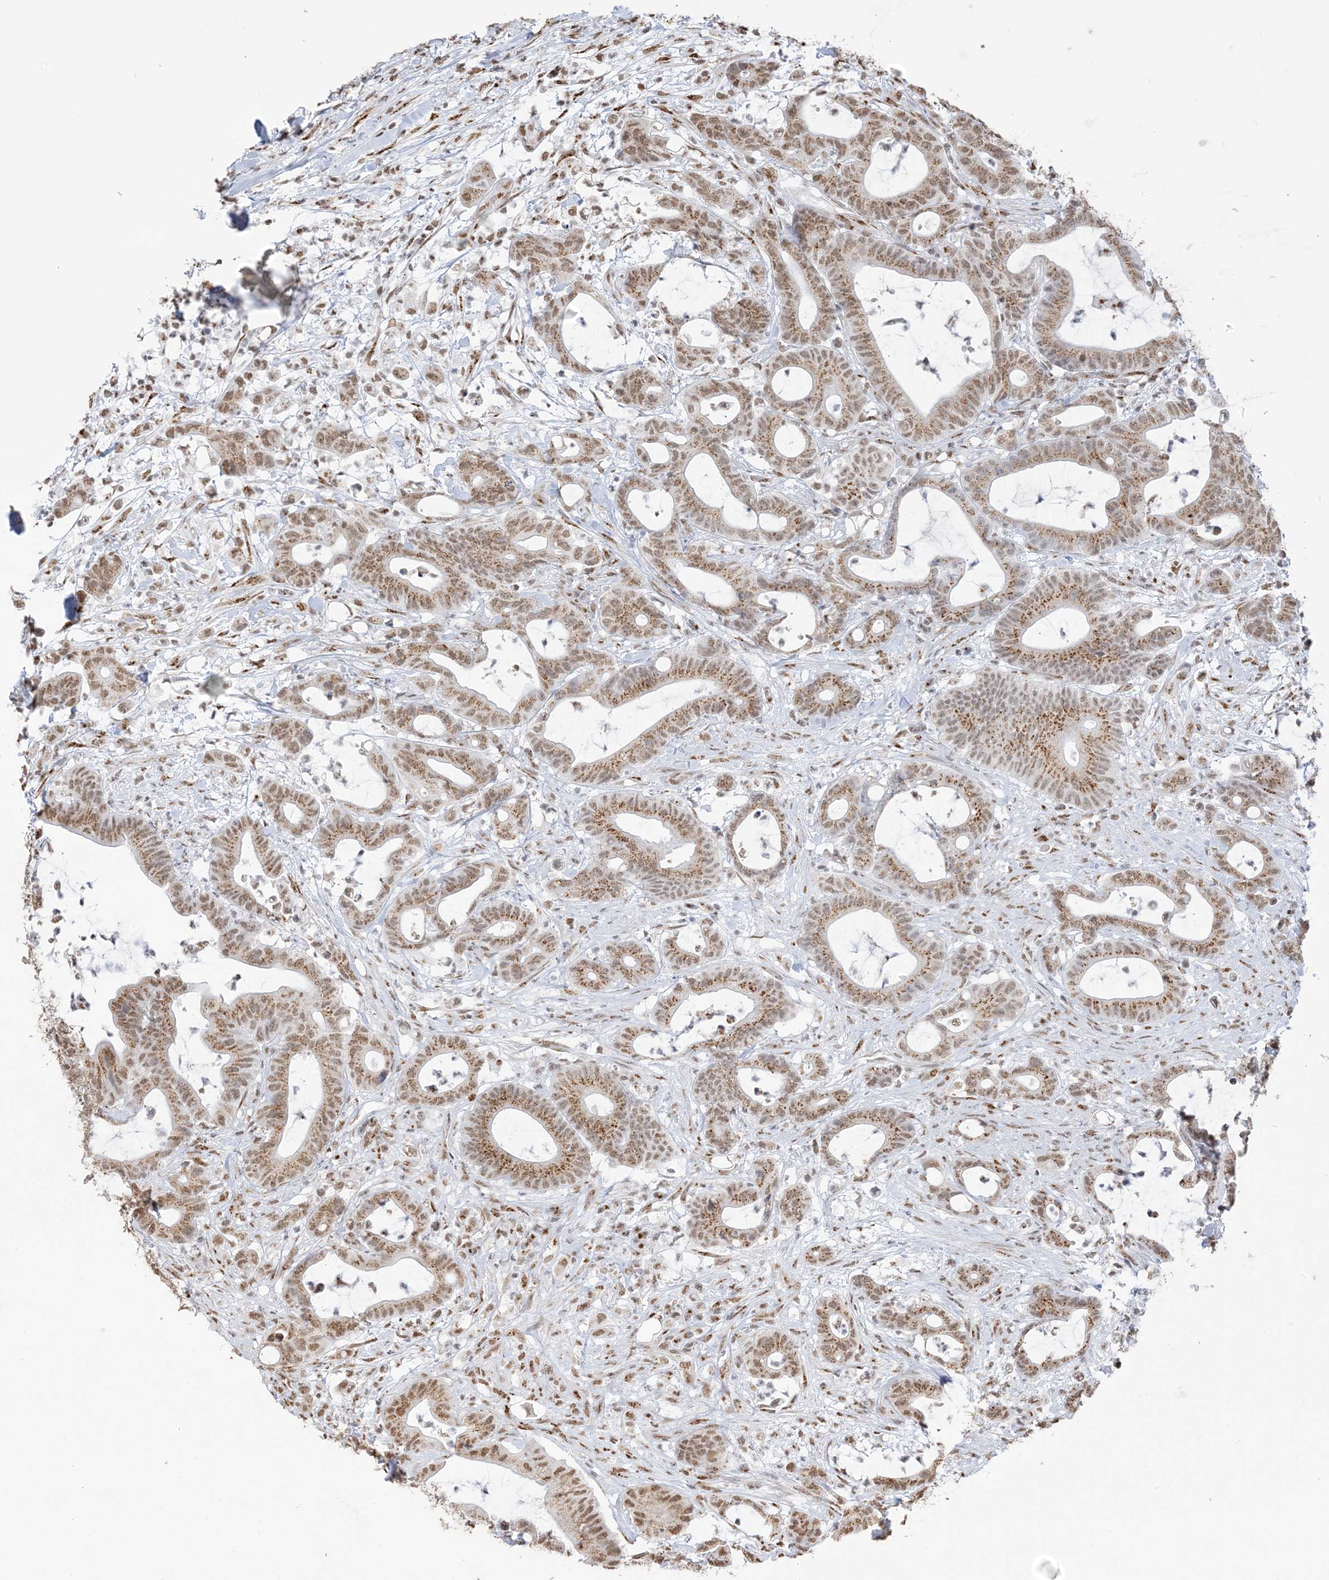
{"staining": {"intensity": "moderate", "quantity": ">75%", "location": "cytoplasmic/membranous,nuclear"}, "tissue": "colorectal cancer", "cell_type": "Tumor cells", "image_type": "cancer", "snomed": [{"axis": "morphology", "description": "Adenocarcinoma, NOS"}, {"axis": "topography", "description": "Colon"}], "caption": "IHC (DAB) staining of adenocarcinoma (colorectal) exhibits moderate cytoplasmic/membranous and nuclear protein positivity in about >75% of tumor cells.", "gene": "GPR107", "patient": {"sex": "female", "age": 84}}